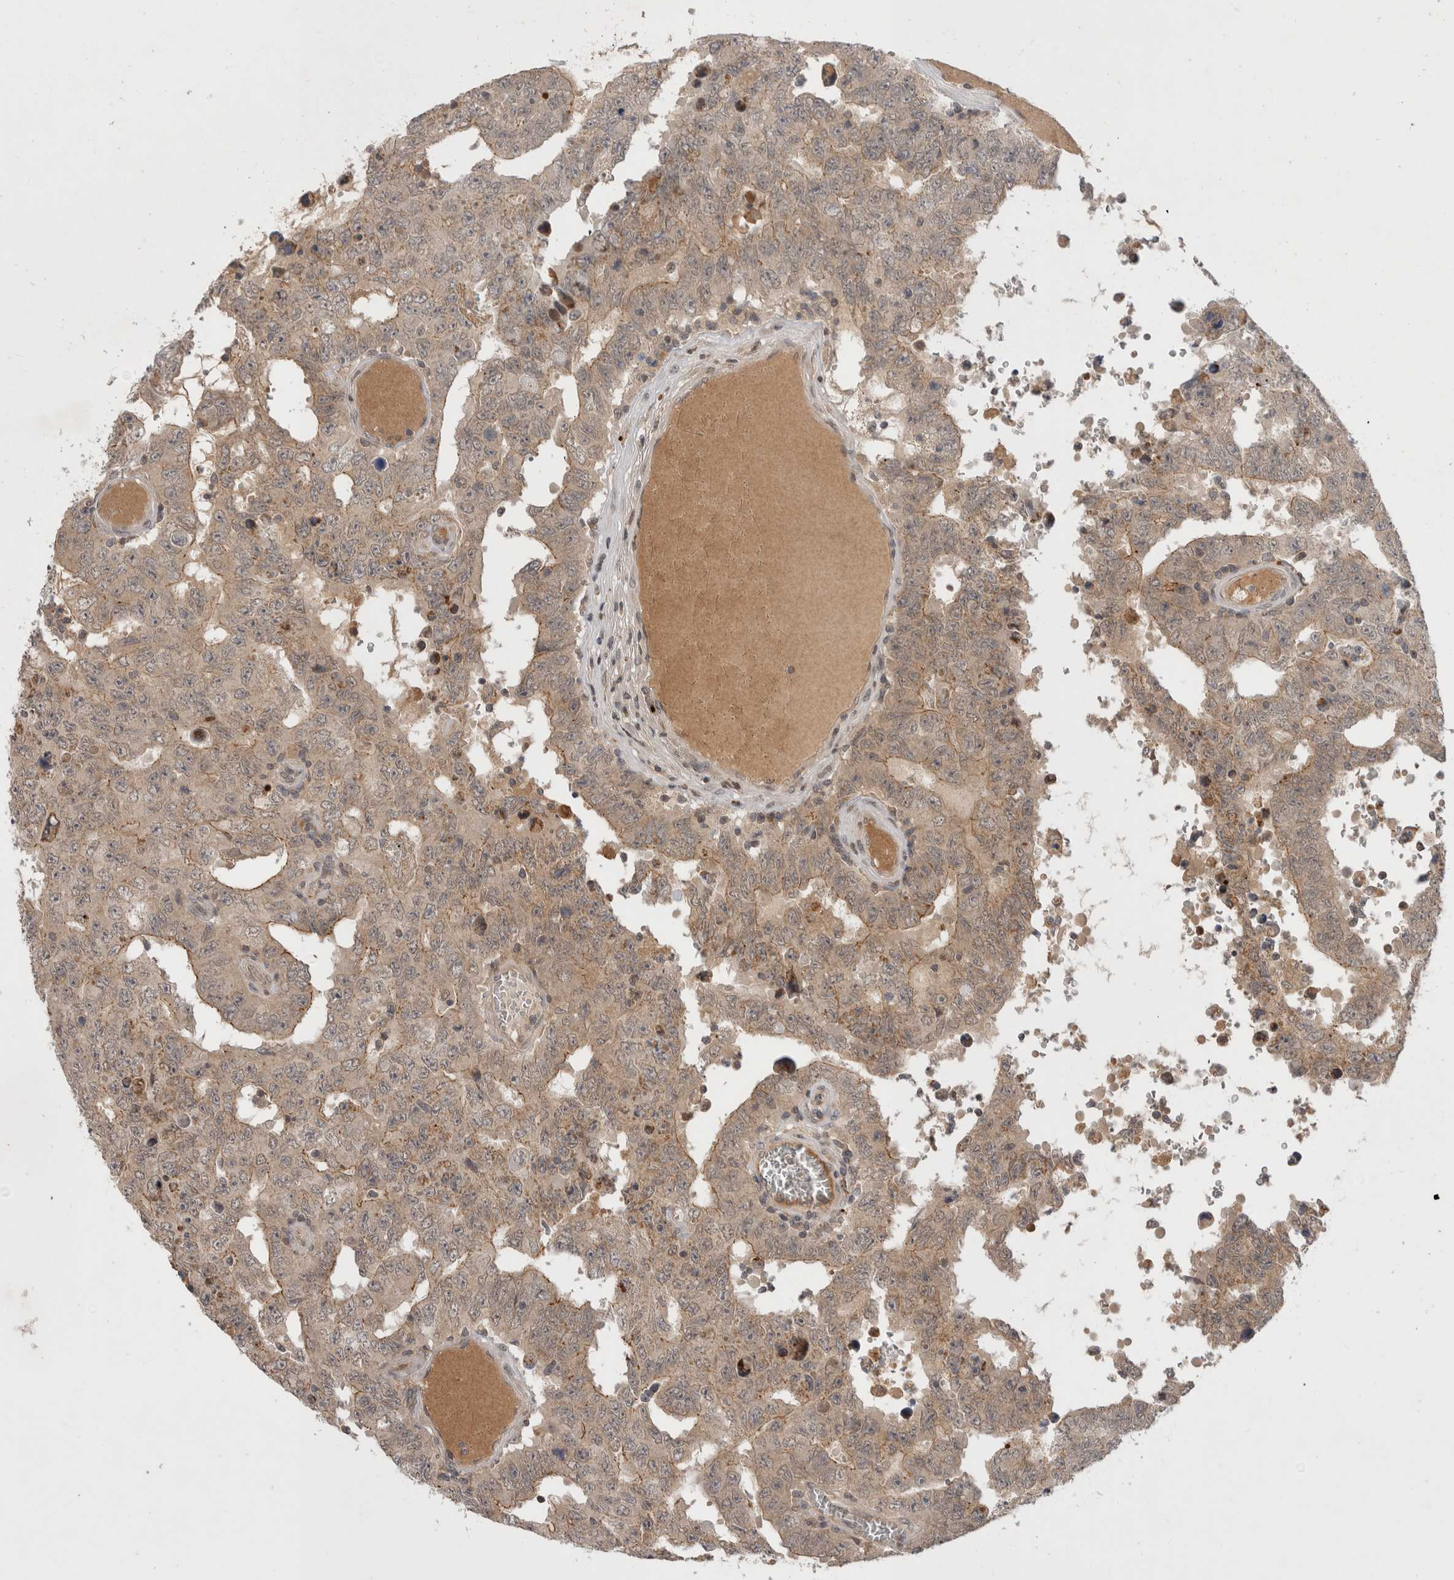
{"staining": {"intensity": "moderate", "quantity": ">75%", "location": "cytoplasmic/membranous"}, "tissue": "testis cancer", "cell_type": "Tumor cells", "image_type": "cancer", "snomed": [{"axis": "morphology", "description": "Carcinoma, Embryonal, NOS"}, {"axis": "topography", "description": "Testis"}], "caption": "Protein expression analysis of human testis embryonal carcinoma reveals moderate cytoplasmic/membranous expression in about >75% of tumor cells.", "gene": "PLEKHM1", "patient": {"sex": "male", "age": 26}}